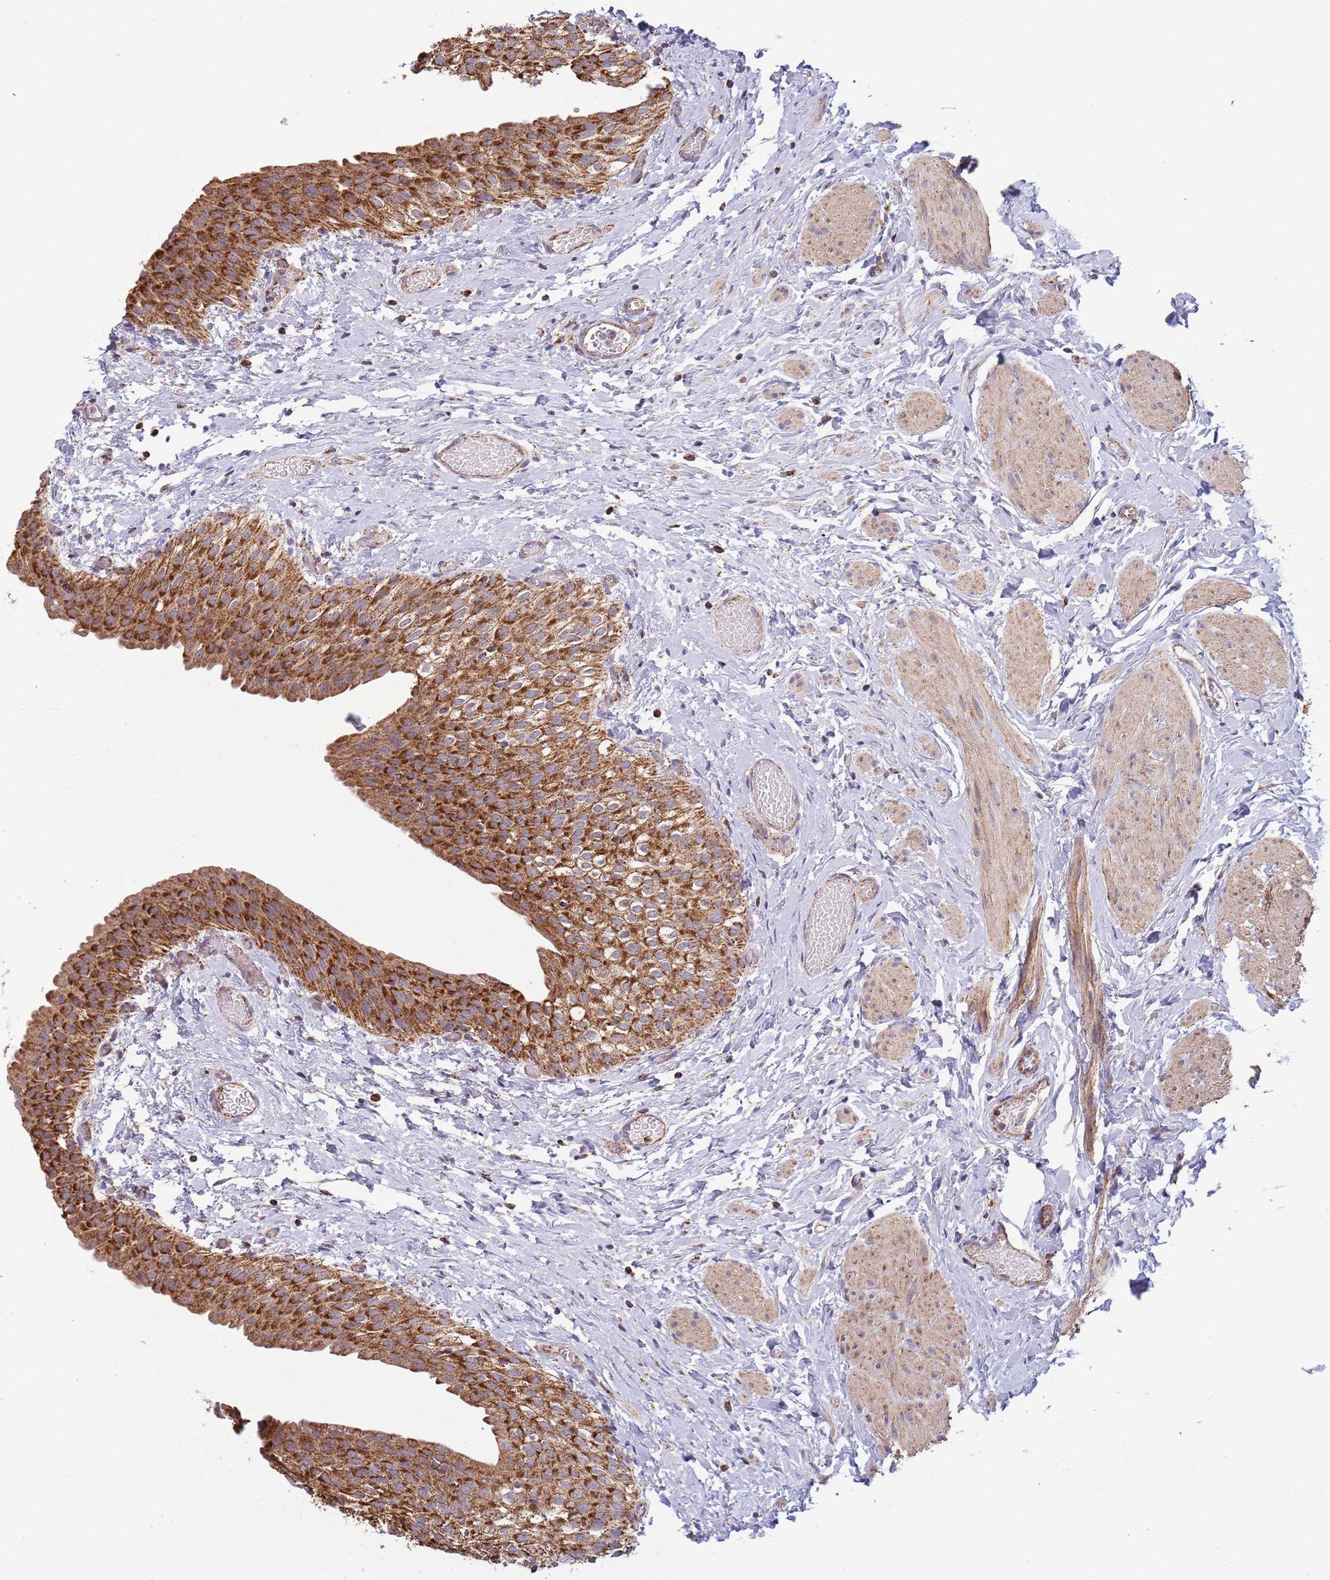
{"staining": {"intensity": "strong", "quantity": ">75%", "location": "cytoplasmic/membranous"}, "tissue": "urinary bladder", "cell_type": "Urothelial cells", "image_type": "normal", "snomed": [{"axis": "morphology", "description": "Normal tissue, NOS"}, {"axis": "topography", "description": "Urinary bladder"}], "caption": "Protein expression analysis of unremarkable urinary bladder demonstrates strong cytoplasmic/membranous staining in about >75% of urothelial cells.", "gene": "VPS16", "patient": {"sex": "male", "age": 1}}